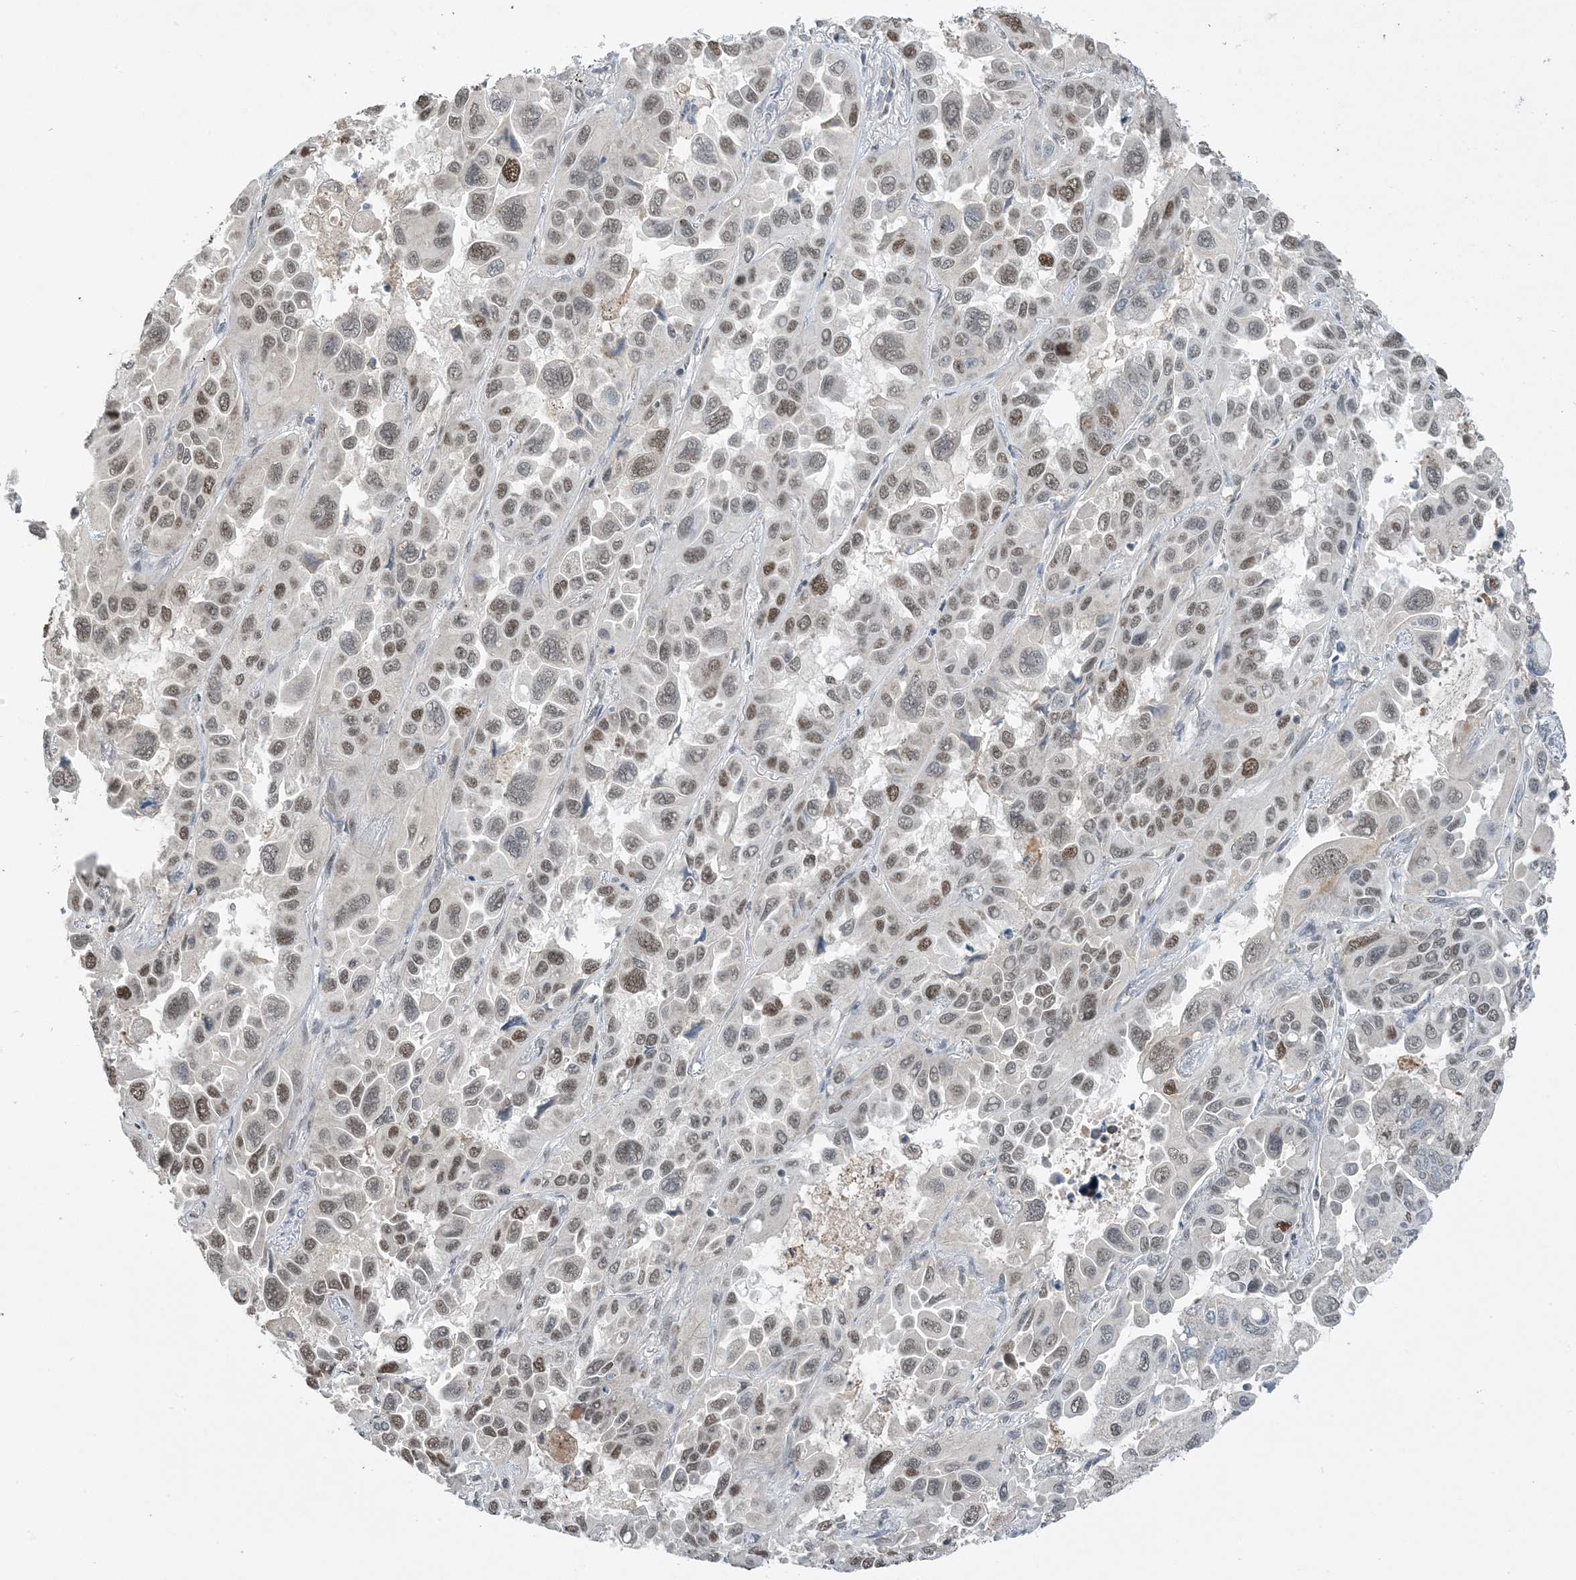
{"staining": {"intensity": "moderate", "quantity": "<25%", "location": "nuclear"}, "tissue": "lung cancer", "cell_type": "Tumor cells", "image_type": "cancer", "snomed": [{"axis": "morphology", "description": "Adenocarcinoma, NOS"}, {"axis": "topography", "description": "Lung"}], "caption": "Immunohistochemistry (IHC) image of neoplastic tissue: human lung adenocarcinoma stained using immunohistochemistry demonstrates low levels of moderate protein expression localized specifically in the nuclear of tumor cells, appearing as a nuclear brown color.", "gene": "ACYP2", "patient": {"sex": "male", "age": 64}}